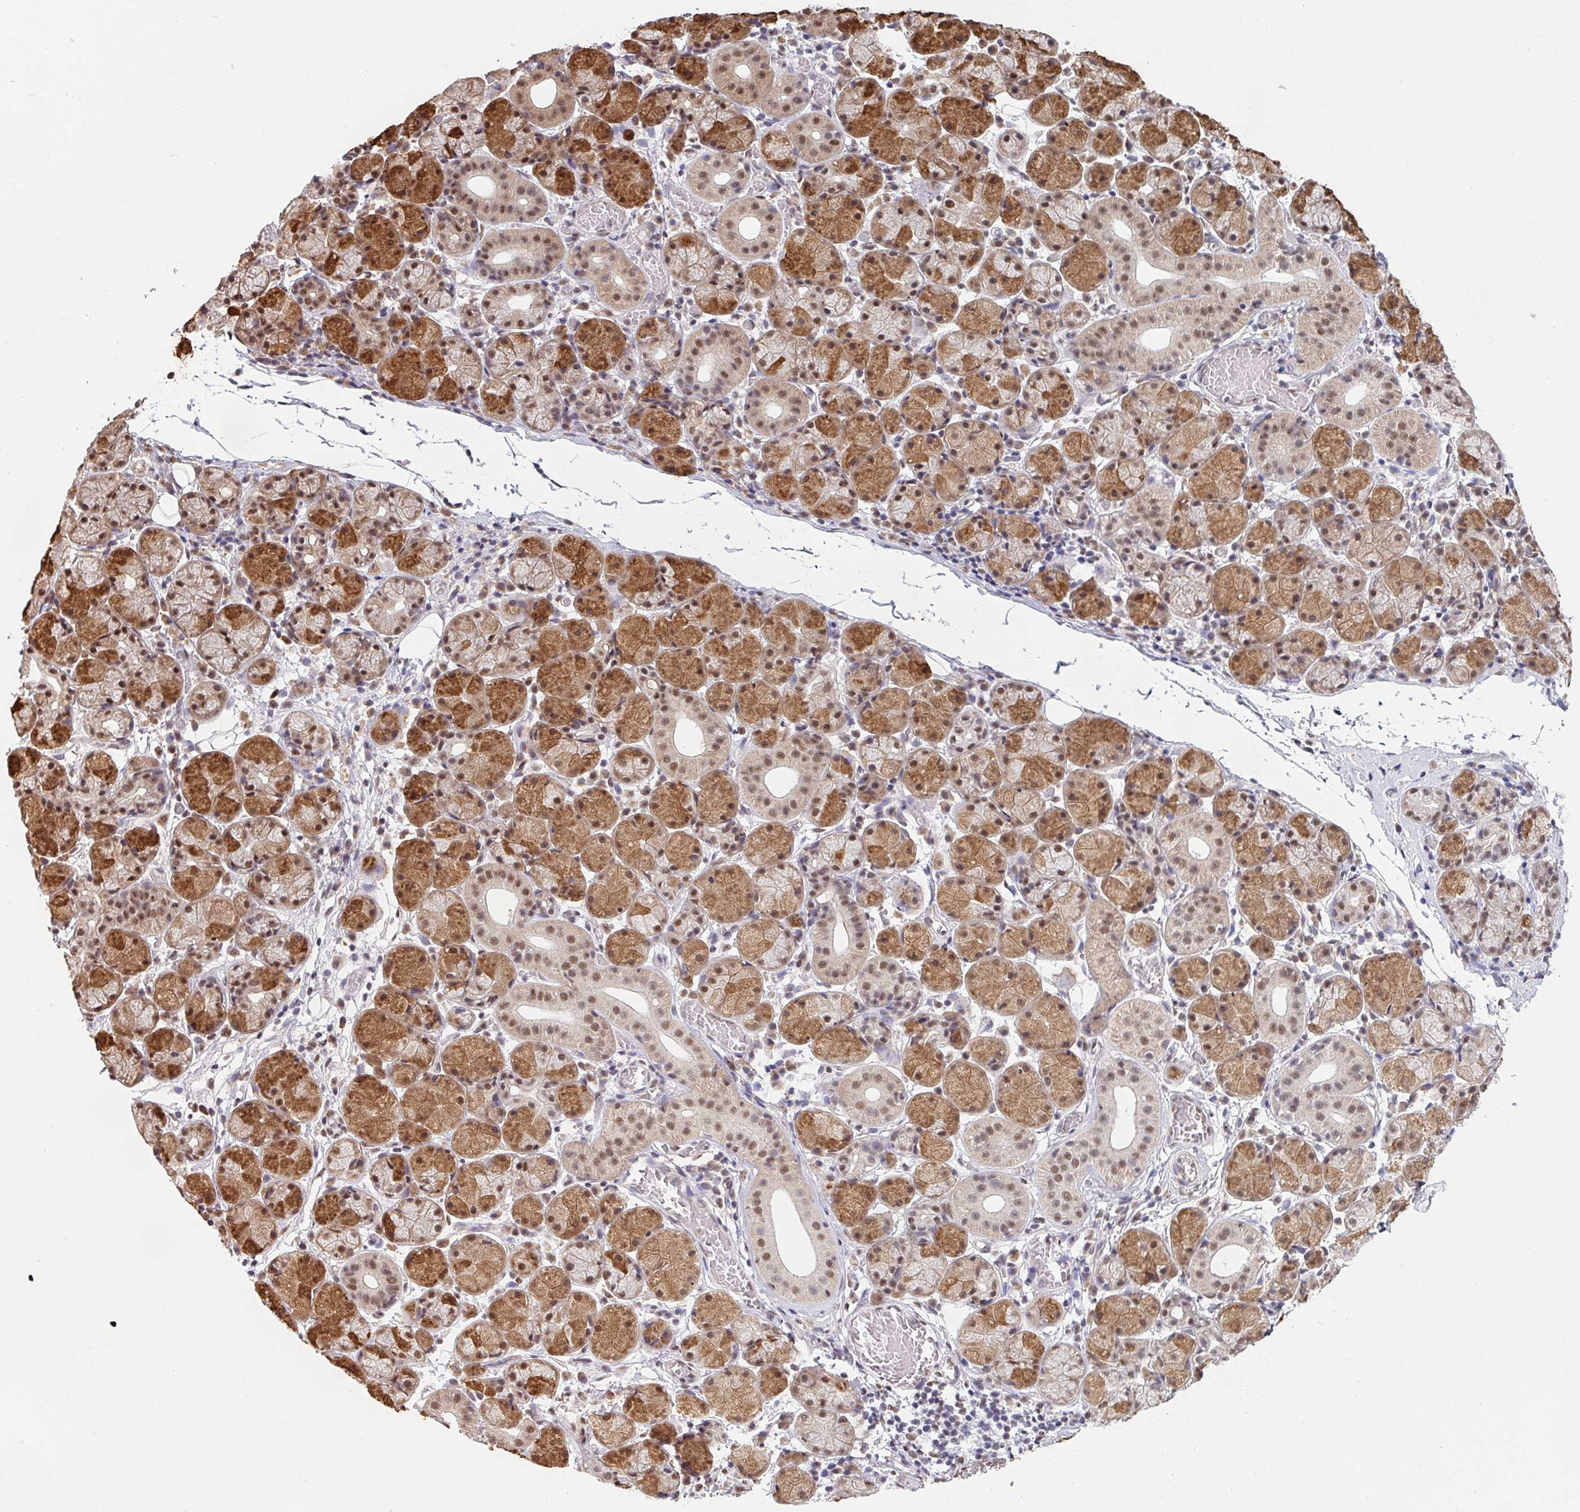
{"staining": {"intensity": "strong", "quantity": ">75%", "location": "cytoplasmic/membranous,nuclear"}, "tissue": "salivary gland", "cell_type": "Glandular cells", "image_type": "normal", "snomed": [{"axis": "morphology", "description": "Normal tissue, NOS"}, {"axis": "topography", "description": "Salivary gland"}], "caption": "The histopathology image exhibits a brown stain indicating the presence of a protein in the cytoplasmic/membranous,nuclear of glandular cells in salivary gland. Immunohistochemistry (ihc) stains the protein of interest in brown and the nuclei are stained blue.", "gene": "TMED5", "patient": {"sex": "female", "age": 24}}